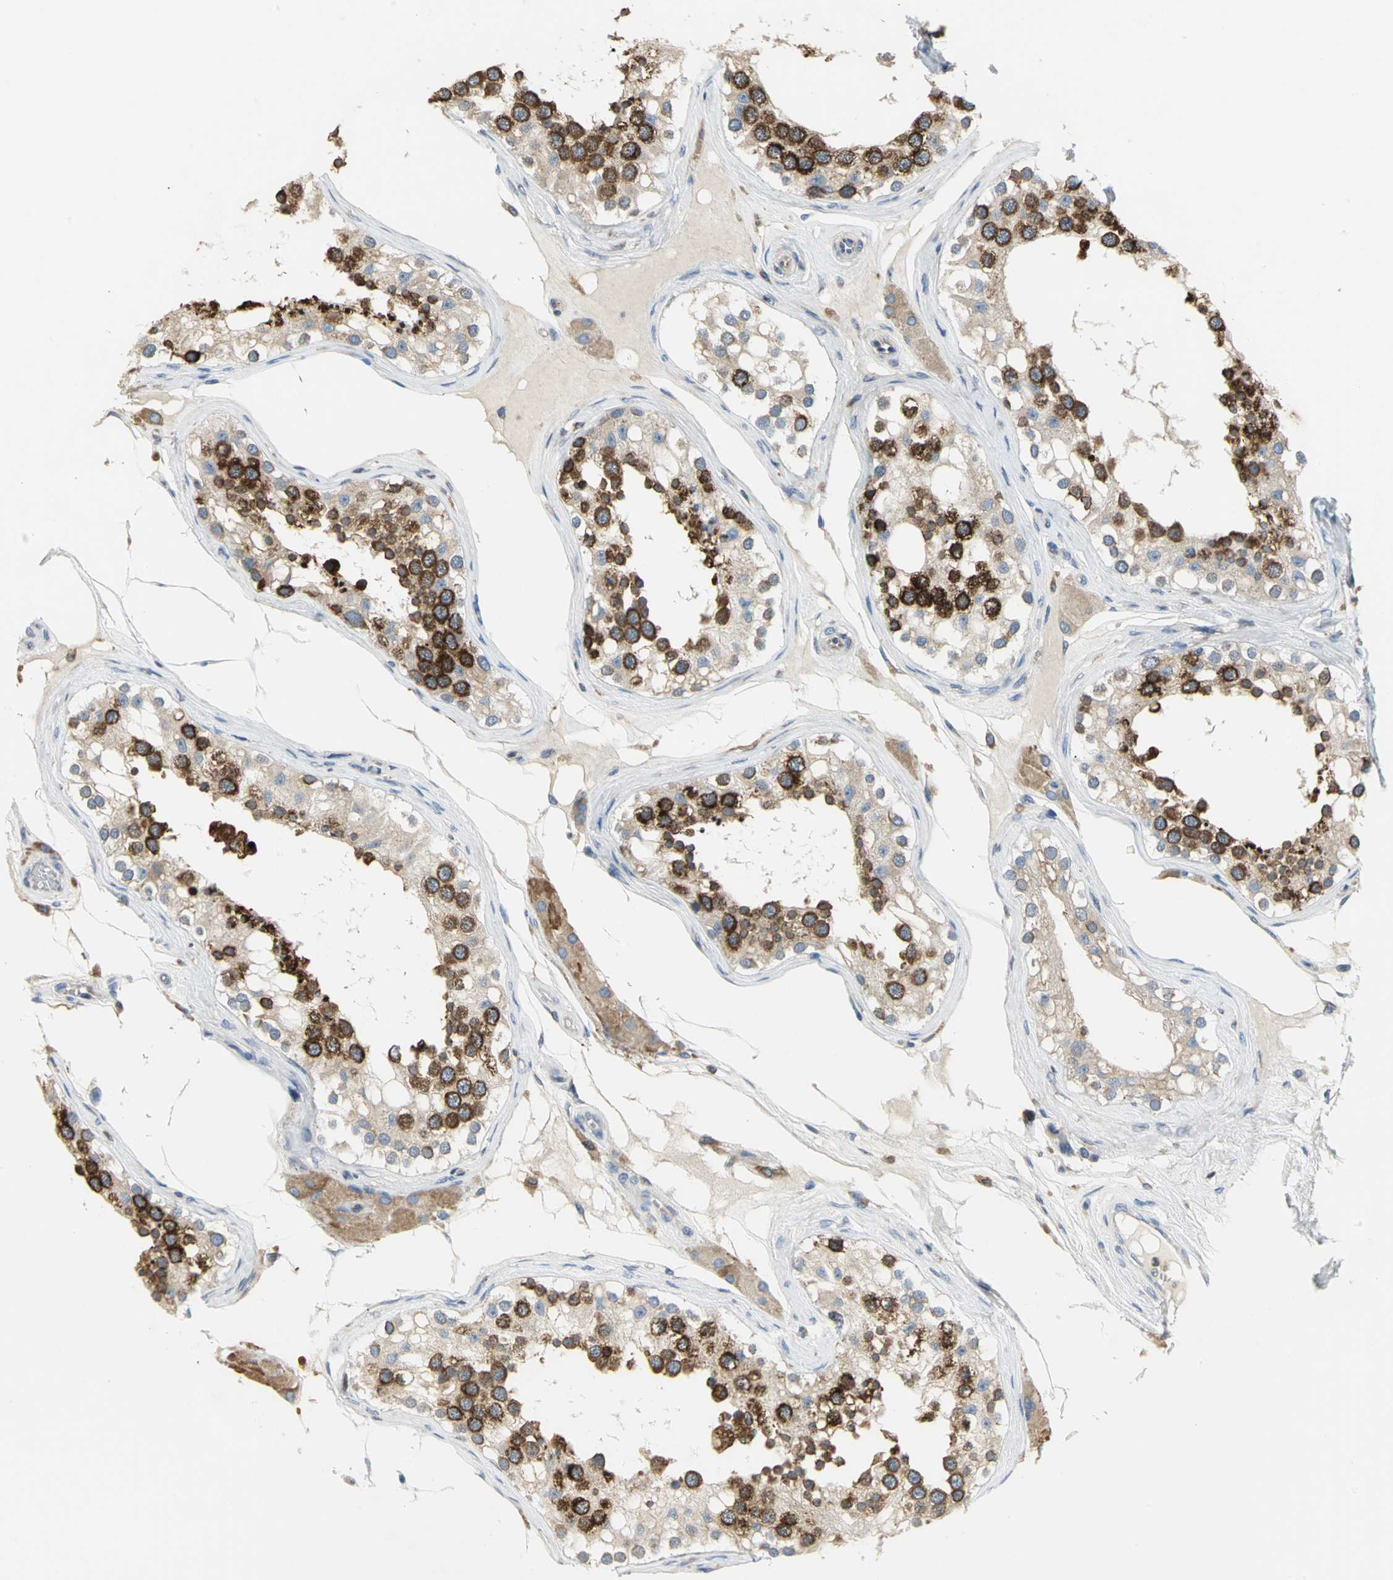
{"staining": {"intensity": "strong", "quantity": ">75%", "location": "cytoplasmic/membranous"}, "tissue": "testis", "cell_type": "Cells in seminiferous ducts", "image_type": "normal", "snomed": [{"axis": "morphology", "description": "Normal tissue, NOS"}, {"axis": "topography", "description": "Testis"}], "caption": "Immunohistochemical staining of benign human testis reveals high levels of strong cytoplasmic/membranous expression in approximately >75% of cells in seminiferous ducts.", "gene": "SDF2L1", "patient": {"sex": "male", "age": 68}}